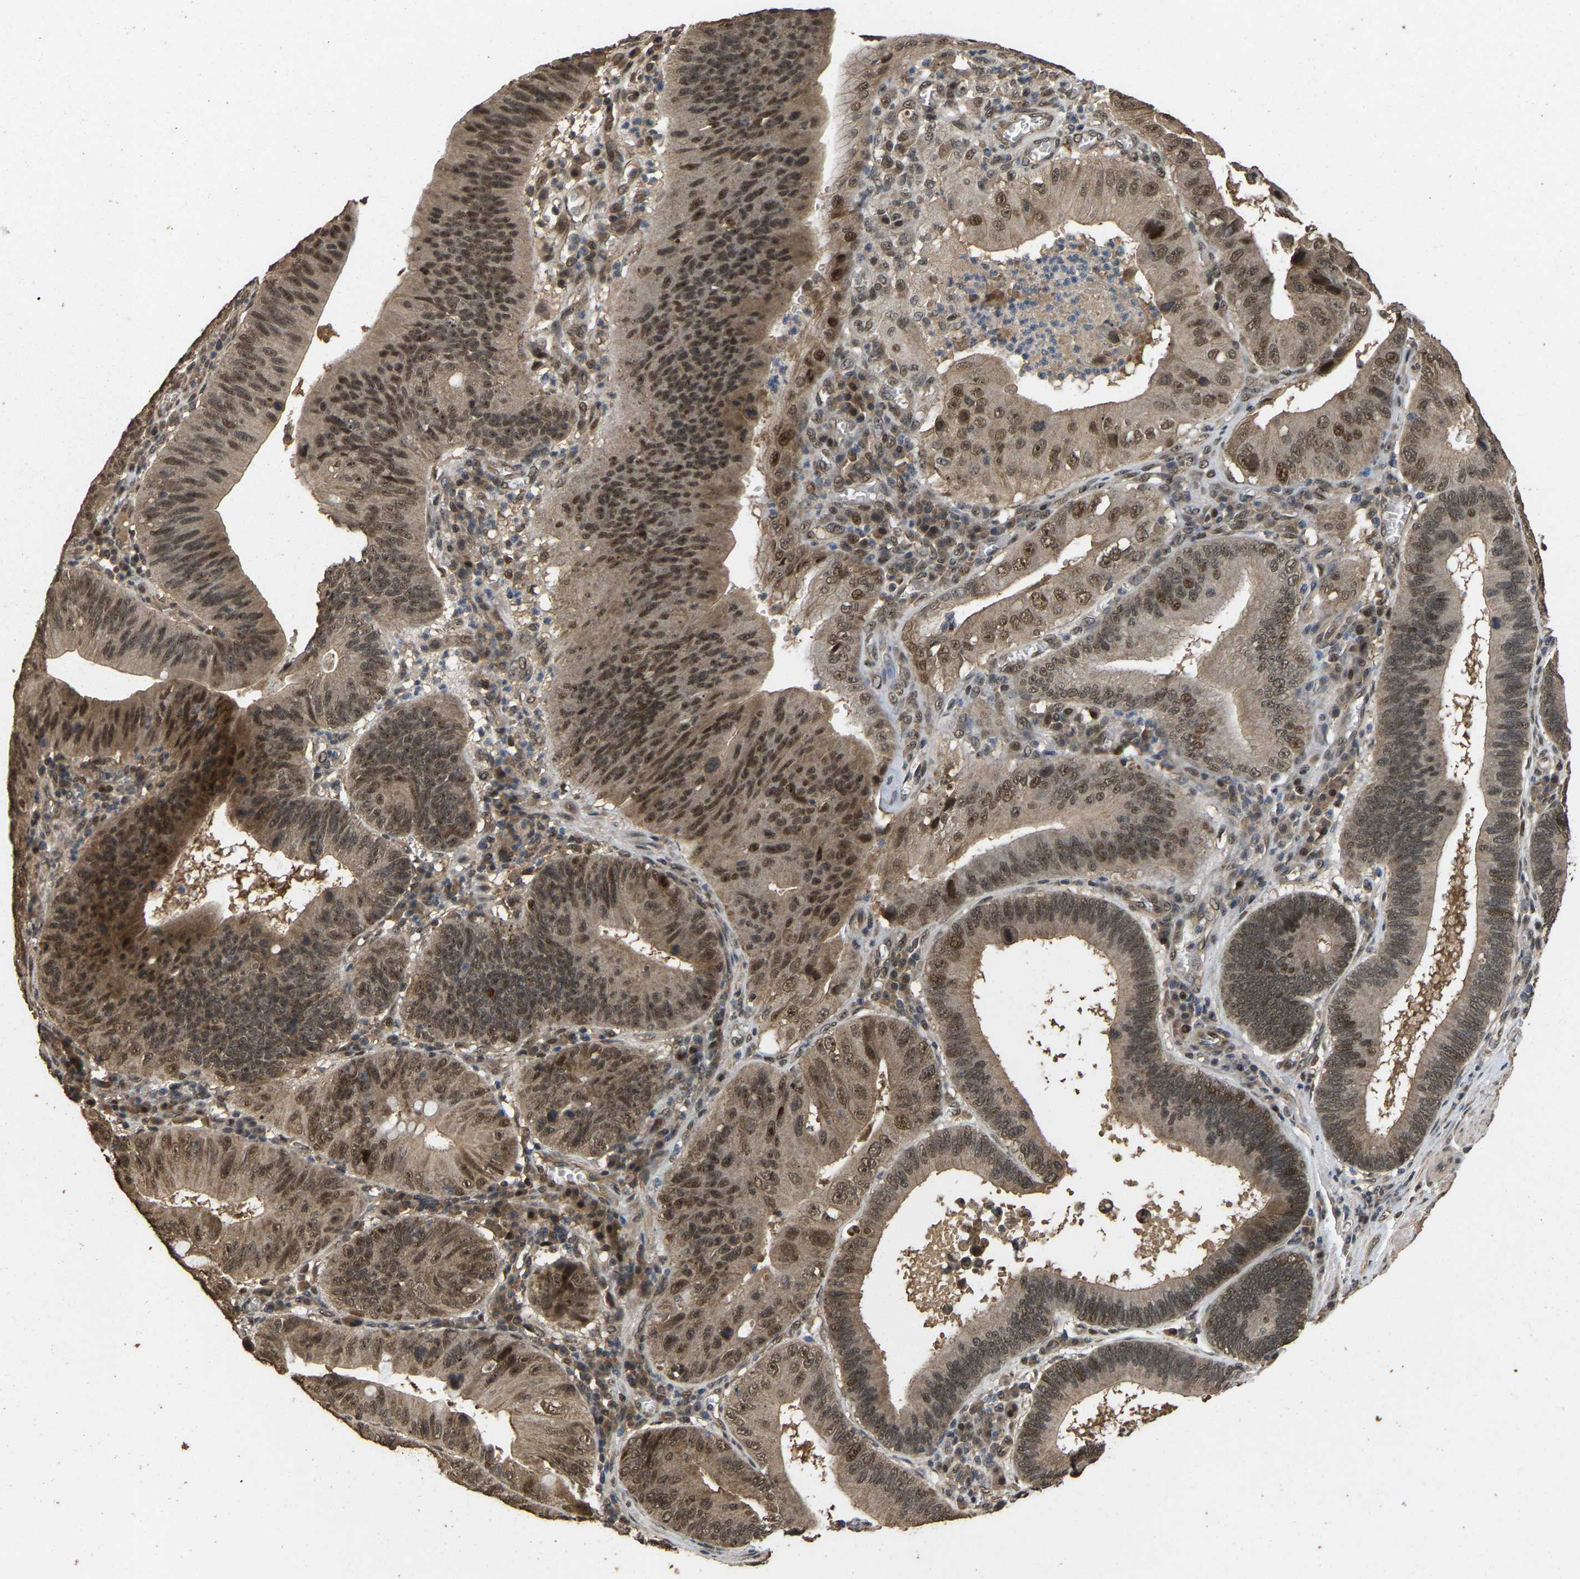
{"staining": {"intensity": "moderate", "quantity": ">75%", "location": "cytoplasmic/membranous,nuclear"}, "tissue": "stomach cancer", "cell_type": "Tumor cells", "image_type": "cancer", "snomed": [{"axis": "morphology", "description": "Adenocarcinoma, NOS"}, {"axis": "topography", "description": "Stomach"}], "caption": "Protein expression analysis of stomach adenocarcinoma exhibits moderate cytoplasmic/membranous and nuclear positivity in about >75% of tumor cells.", "gene": "ARHGAP23", "patient": {"sex": "male", "age": 59}}